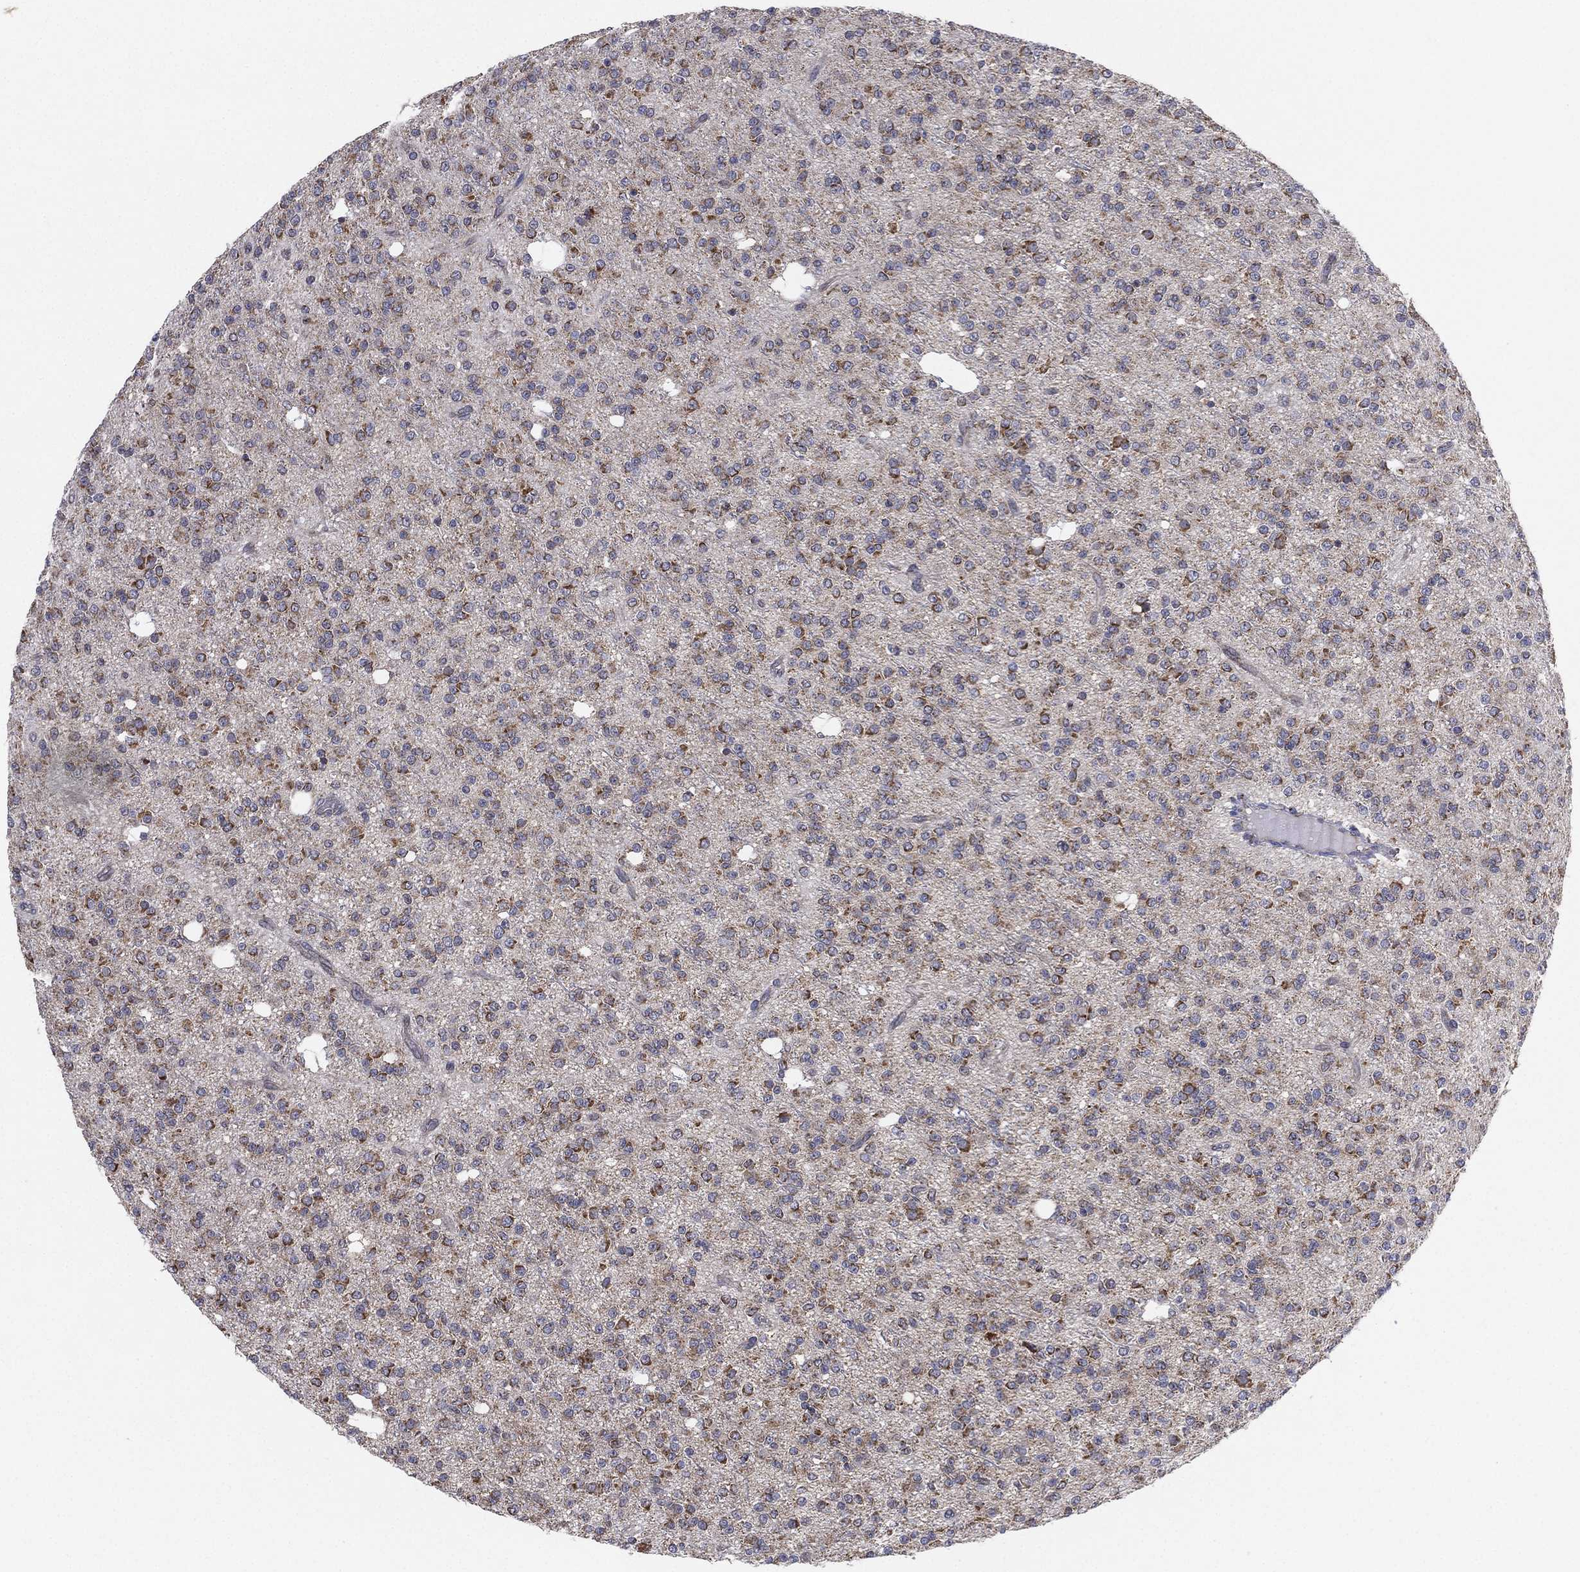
{"staining": {"intensity": "strong", "quantity": "25%-75%", "location": "cytoplasmic/membranous"}, "tissue": "glioma", "cell_type": "Tumor cells", "image_type": "cancer", "snomed": [{"axis": "morphology", "description": "Glioma, malignant, Low grade"}, {"axis": "topography", "description": "Brain"}], "caption": "Immunohistochemical staining of human glioma reveals high levels of strong cytoplasmic/membranous expression in approximately 25%-75% of tumor cells. (Brightfield microscopy of DAB IHC at high magnification).", "gene": "PSMG4", "patient": {"sex": "male", "age": 27}}